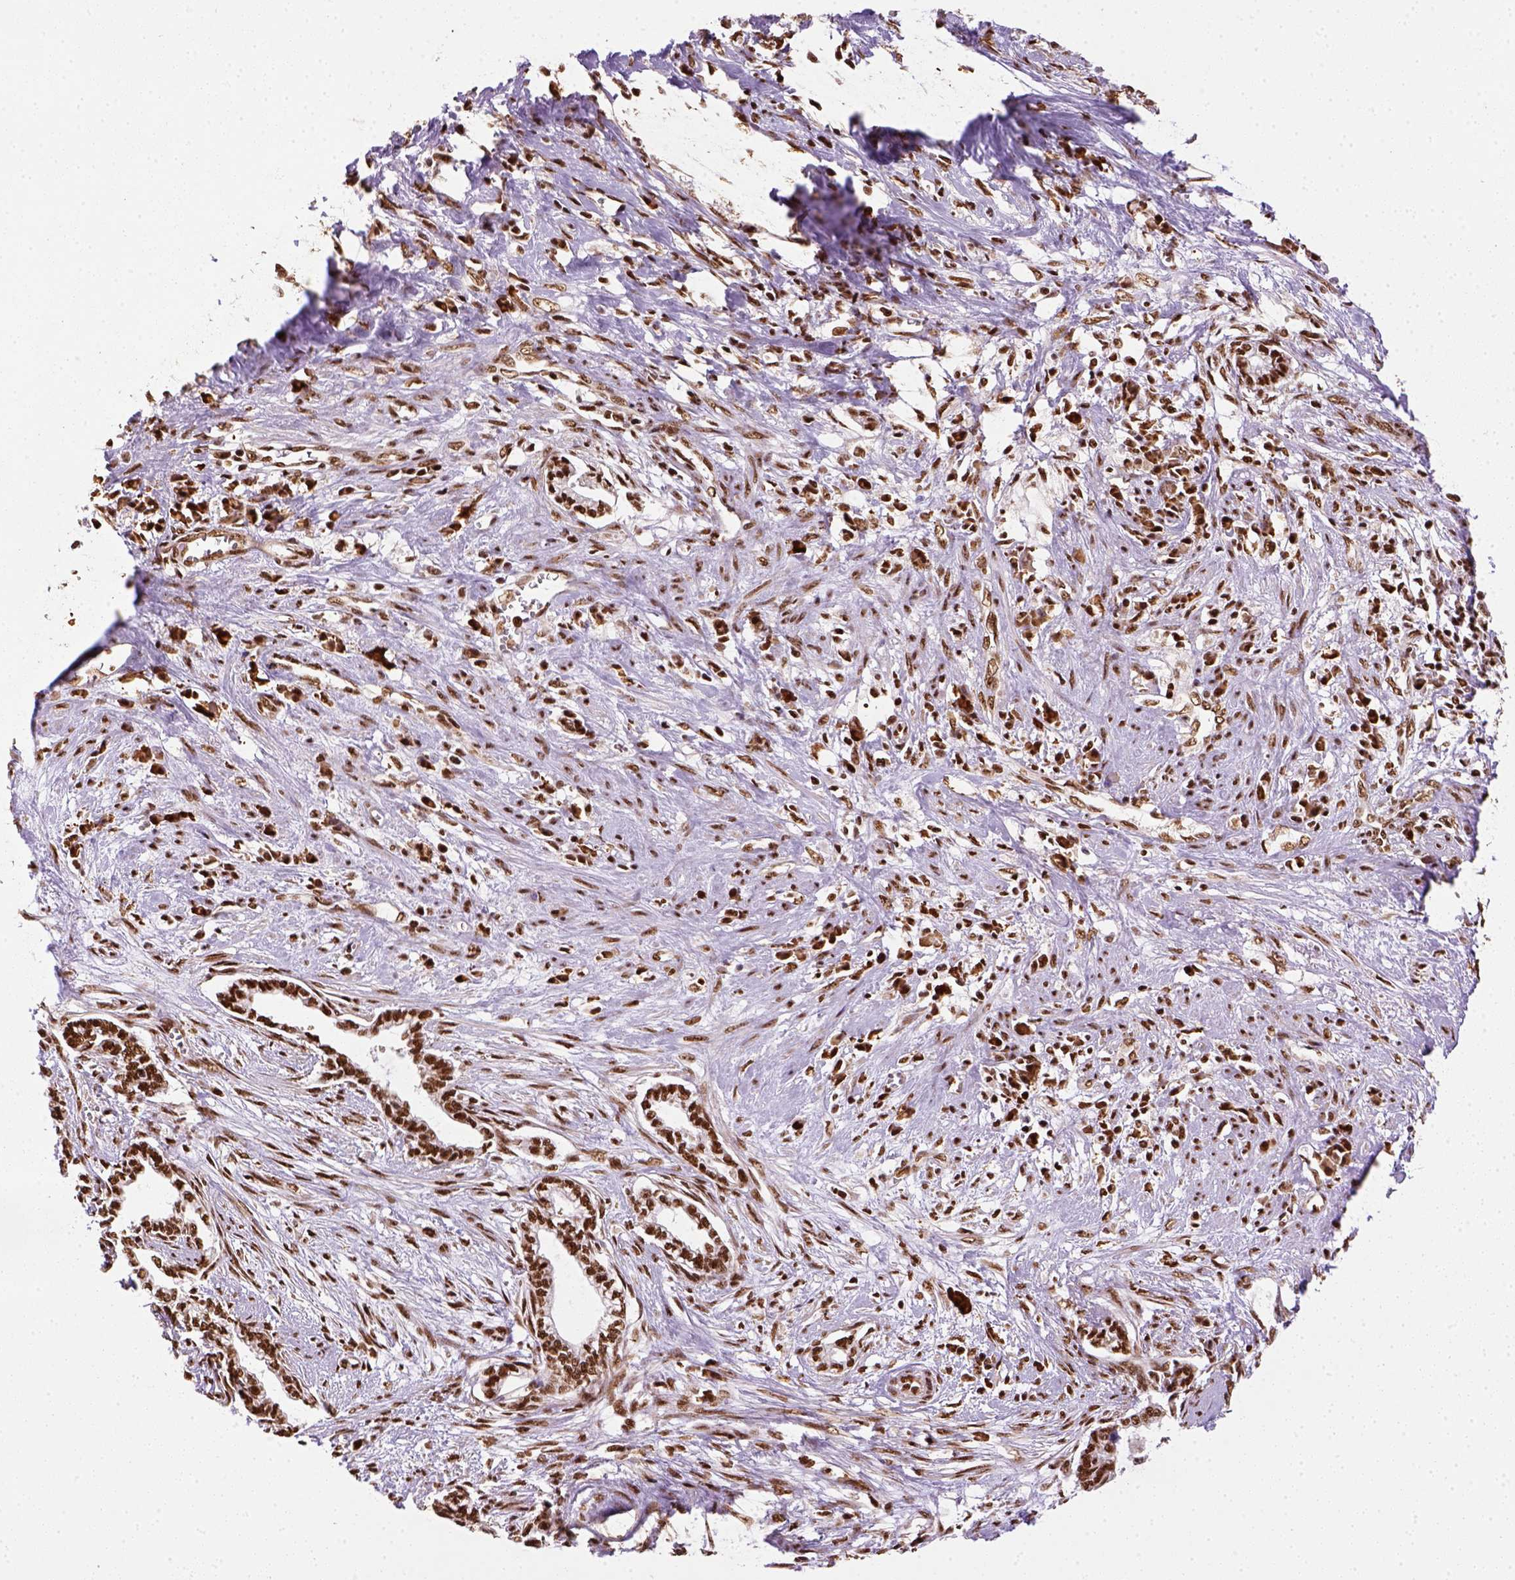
{"staining": {"intensity": "strong", "quantity": ">75%", "location": "nuclear"}, "tissue": "cervical cancer", "cell_type": "Tumor cells", "image_type": "cancer", "snomed": [{"axis": "morphology", "description": "Adenocarcinoma, NOS"}, {"axis": "topography", "description": "Cervix"}], "caption": "Protein staining of adenocarcinoma (cervical) tissue exhibits strong nuclear expression in about >75% of tumor cells.", "gene": "CCAR1", "patient": {"sex": "female", "age": 62}}